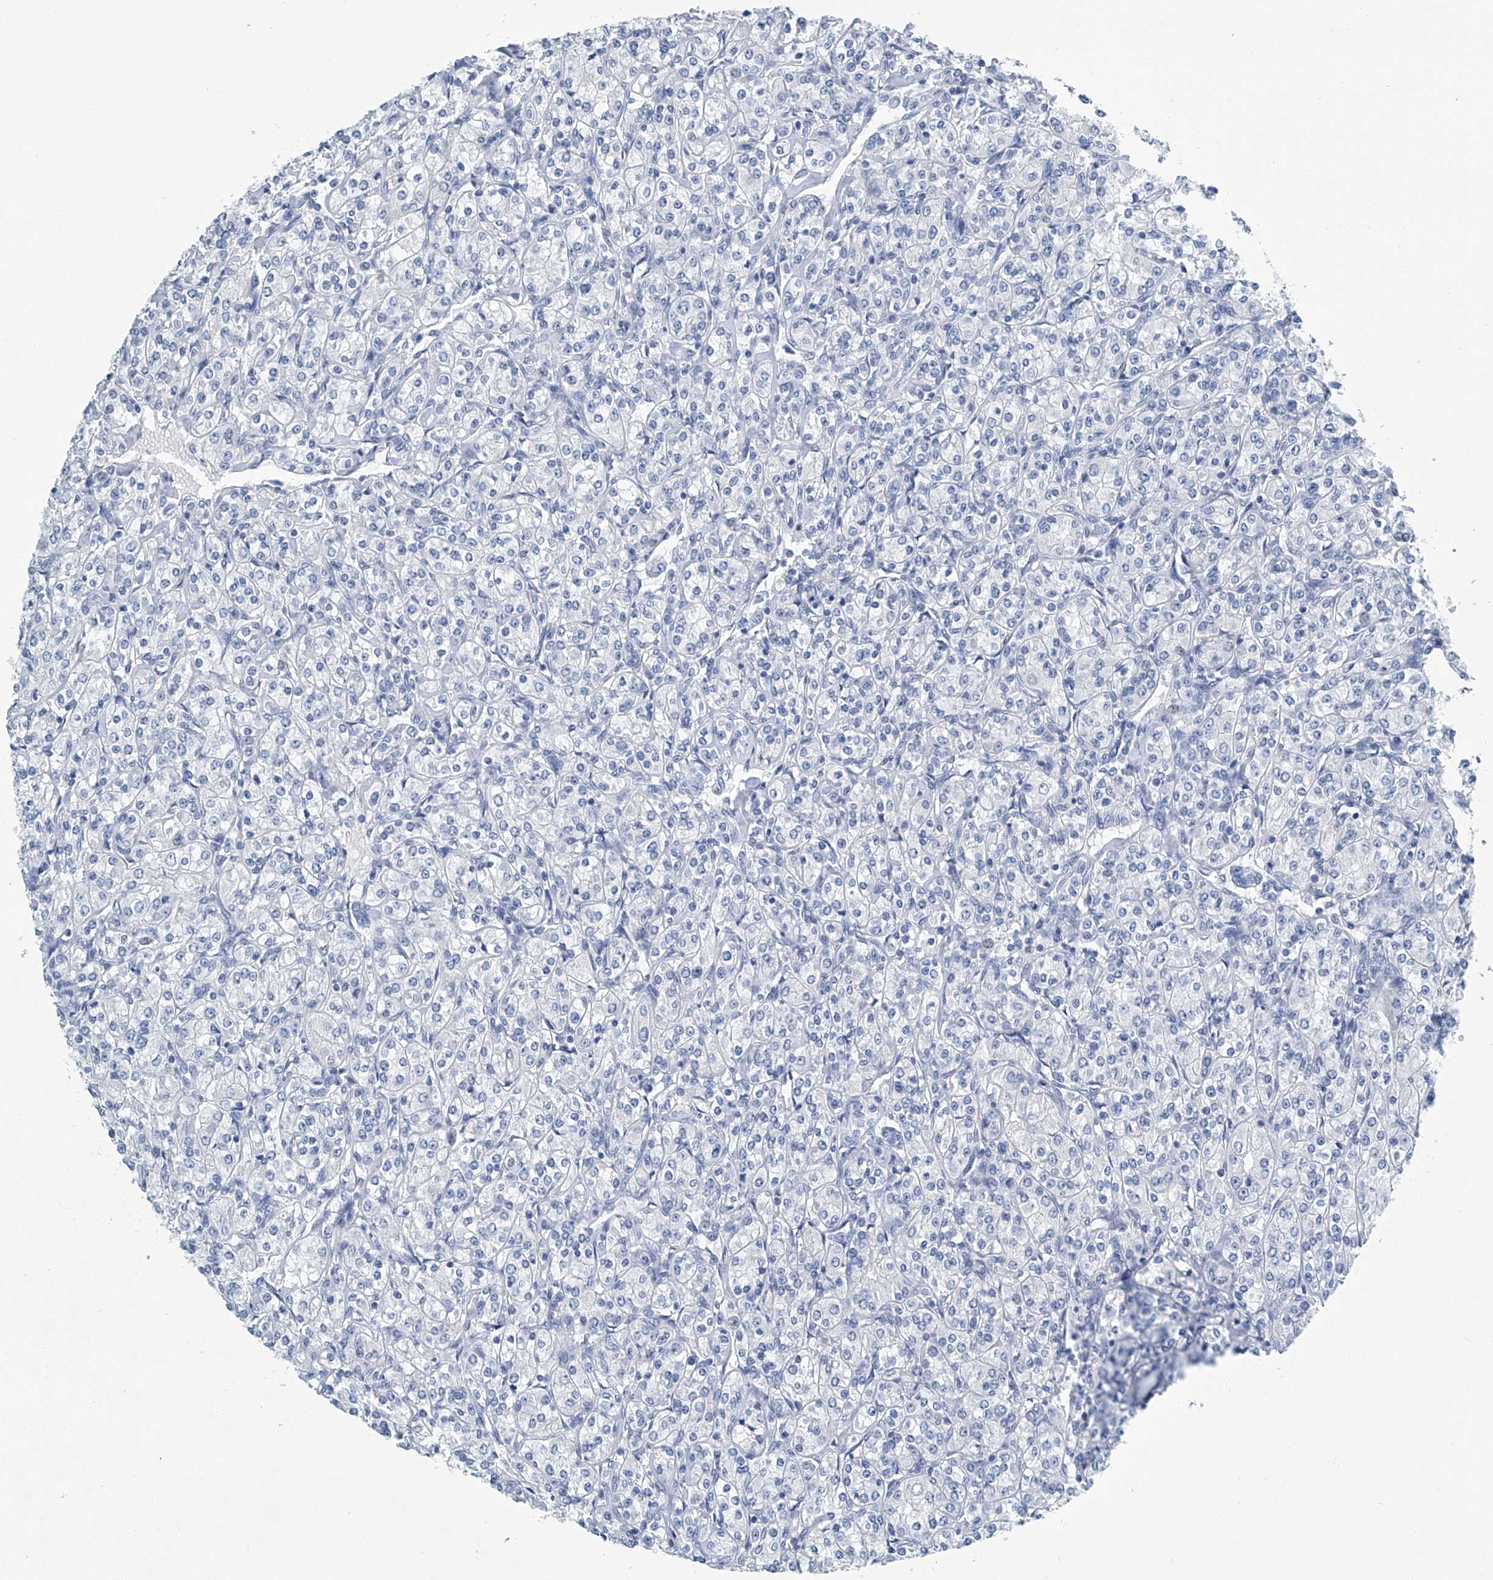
{"staining": {"intensity": "negative", "quantity": "none", "location": "none"}, "tissue": "renal cancer", "cell_type": "Tumor cells", "image_type": "cancer", "snomed": [{"axis": "morphology", "description": "Adenocarcinoma, NOS"}, {"axis": "topography", "description": "Kidney"}], "caption": "IHC image of human renal adenocarcinoma stained for a protein (brown), which exhibits no staining in tumor cells.", "gene": "CYP2A7", "patient": {"sex": "male", "age": 77}}